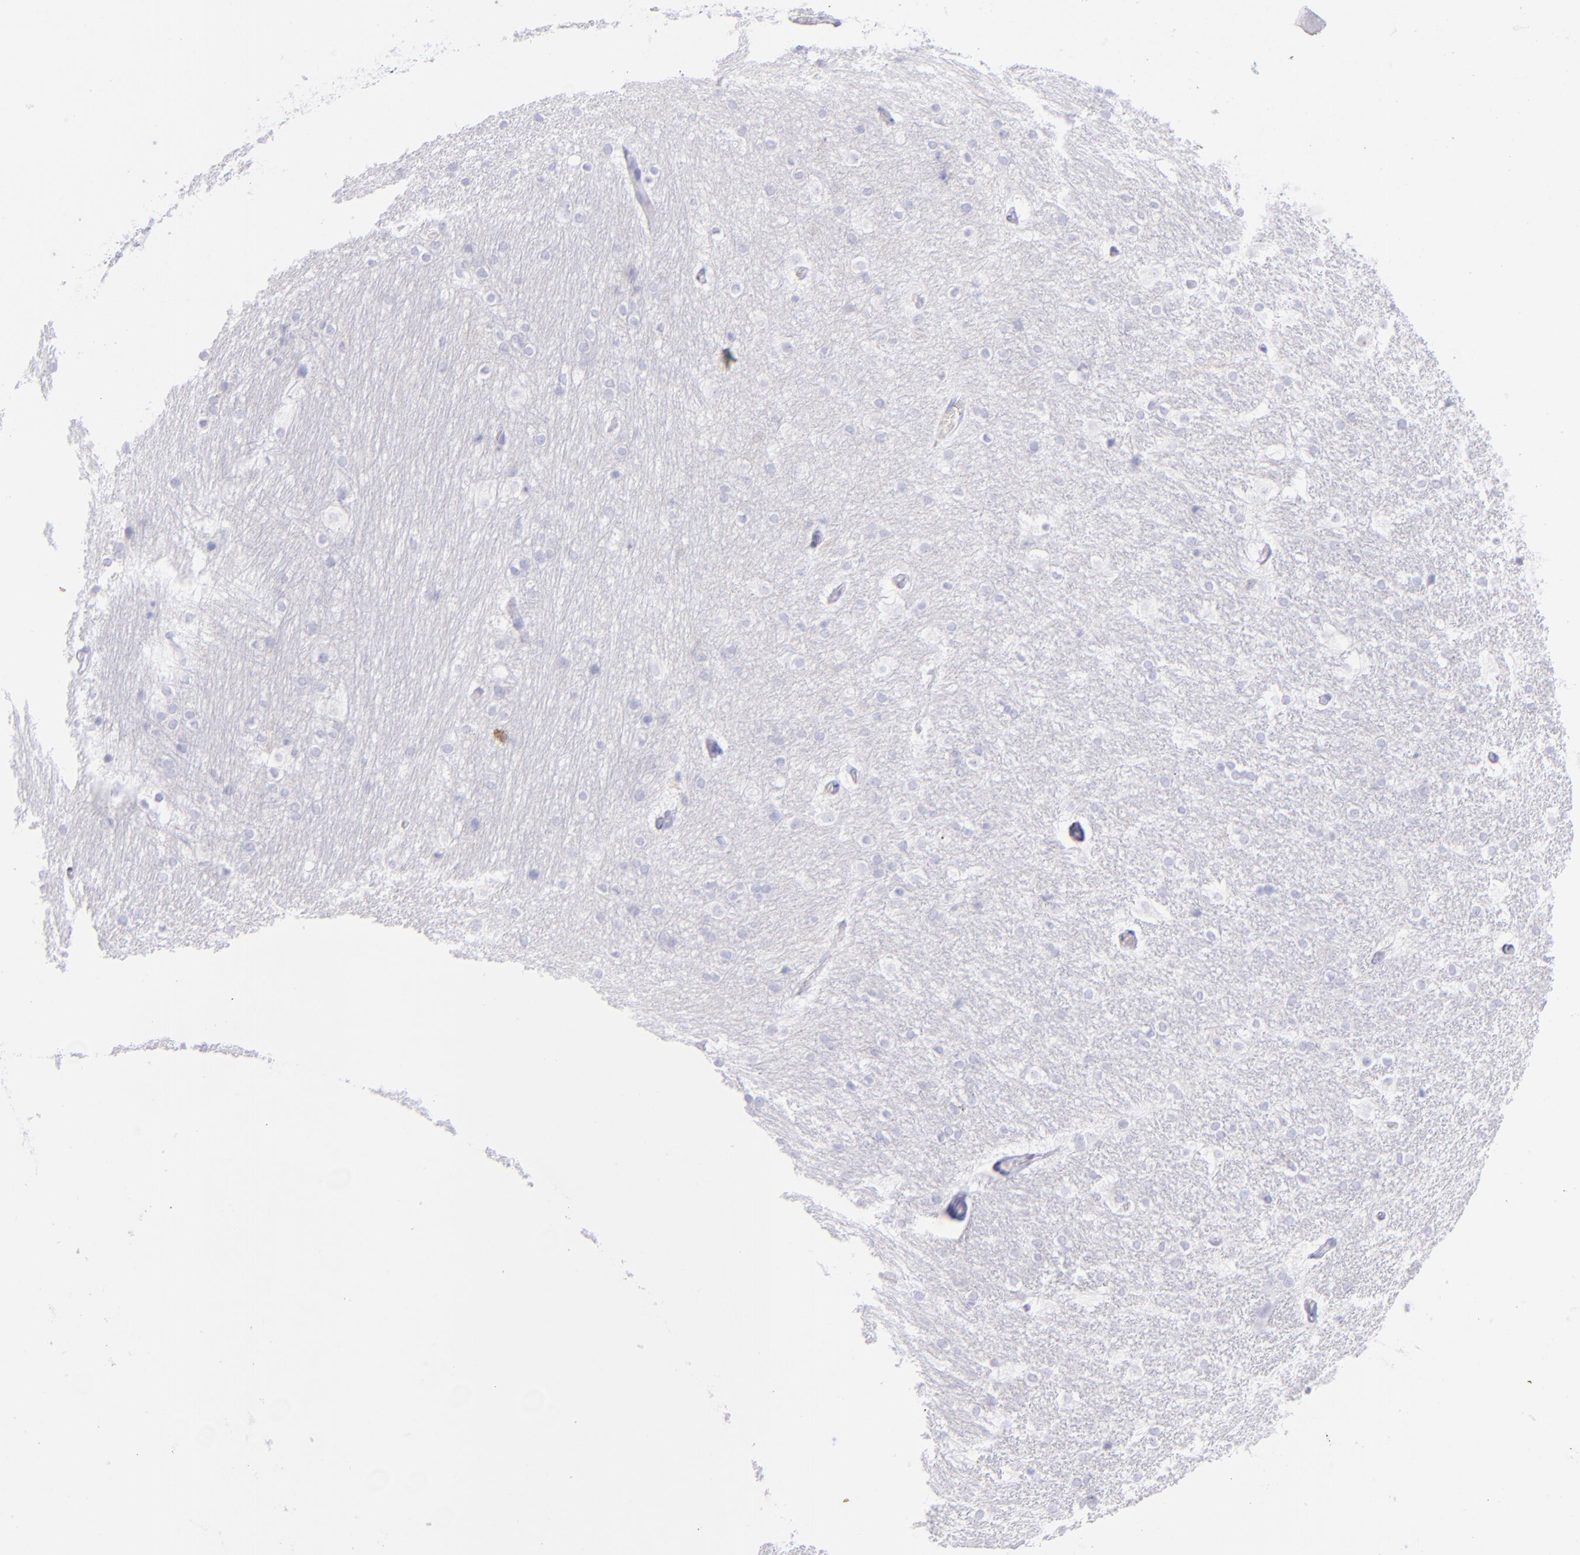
{"staining": {"intensity": "negative", "quantity": "none", "location": "none"}, "tissue": "hippocampus", "cell_type": "Glial cells", "image_type": "normal", "snomed": [{"axis": "morphology", "description": "Normal tissue, NOS"}, {"axis": "topography", "description": "Hippocampus"}], "caption": "Micrograph shows no significant protein staining in glial cells of unremarkable hippocampus.", "gene": "CD69", "patient": {"sex": "female", "age": 19}}